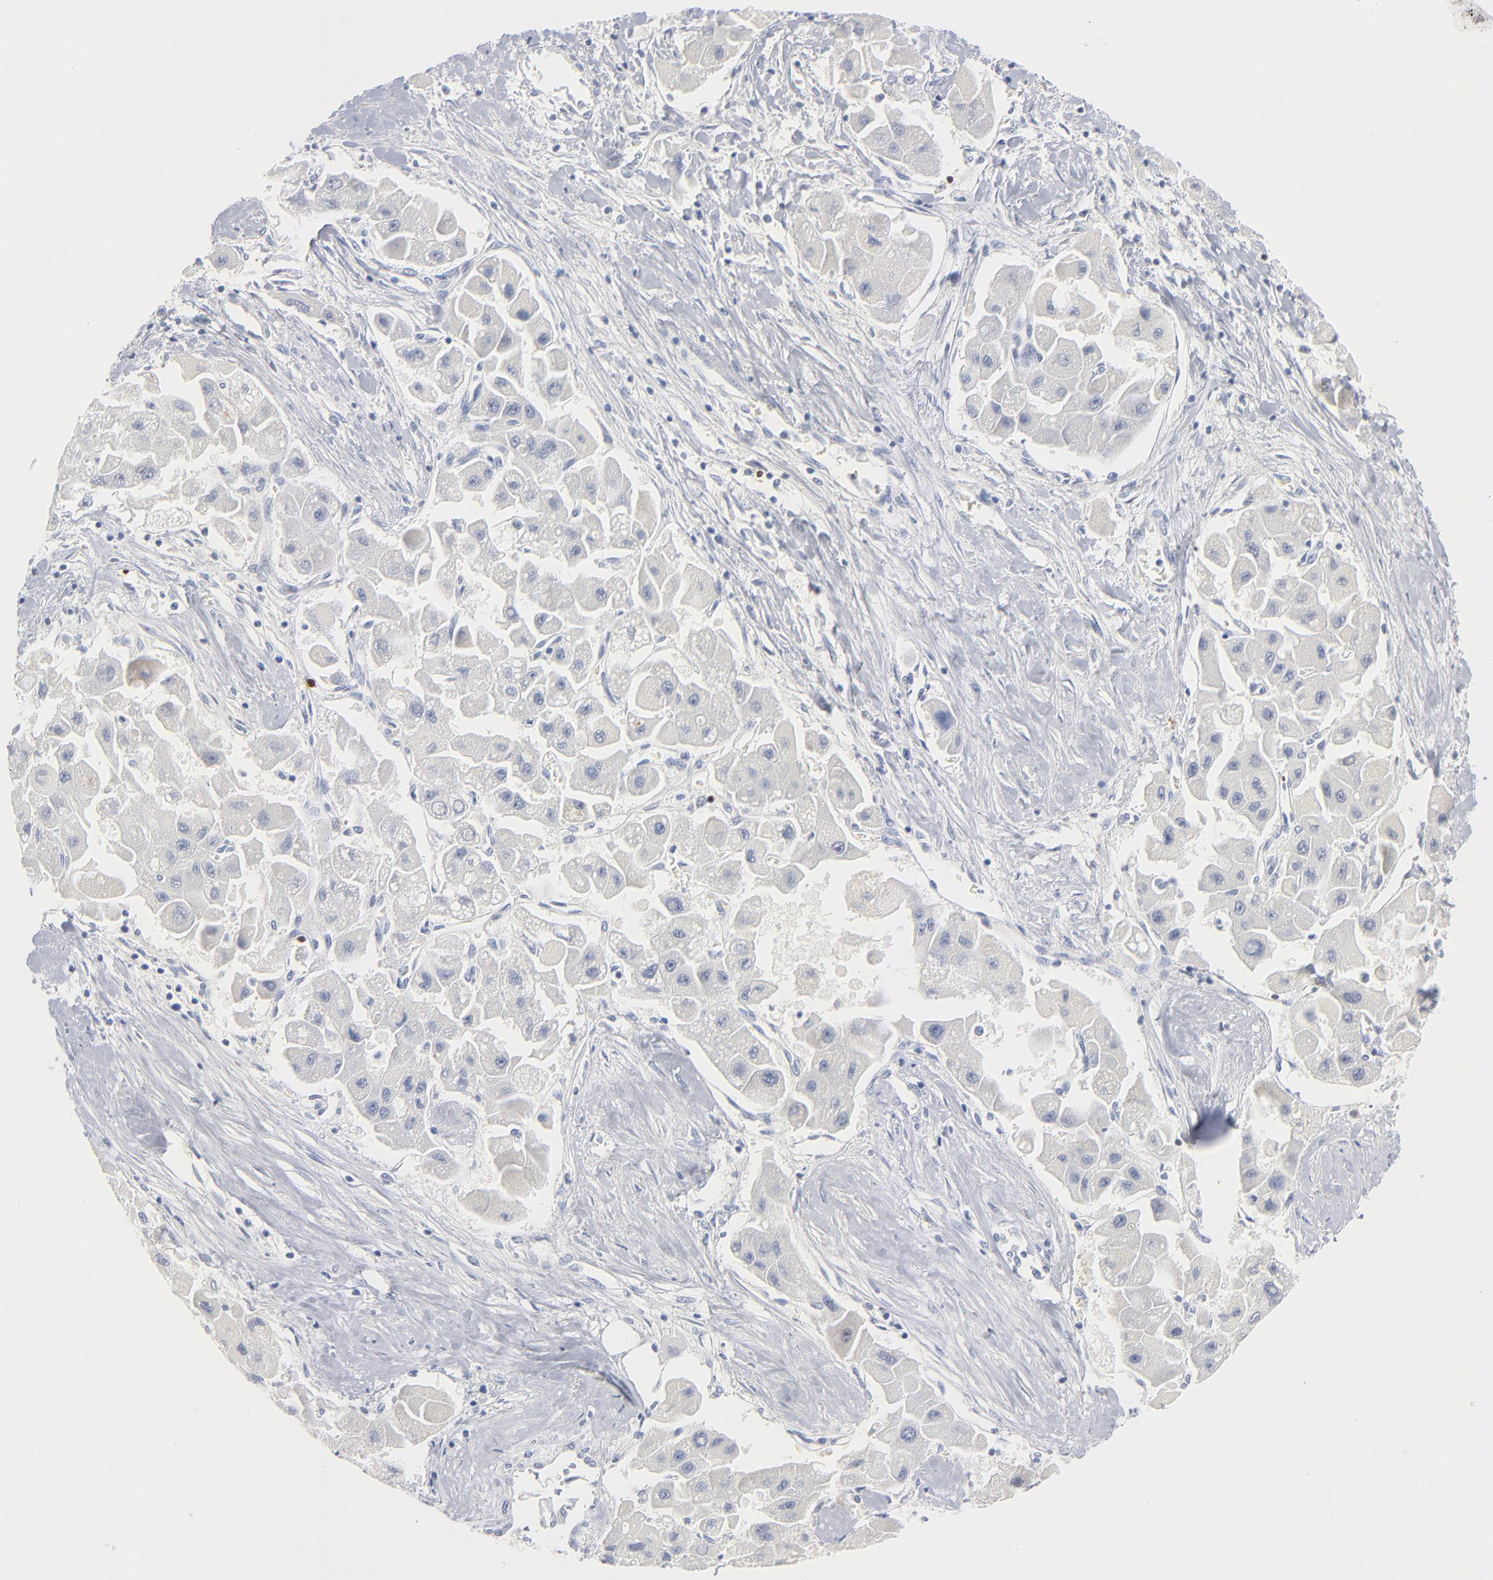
{"staining": {"intensity": "negative", "quantity": "none", "location": "none"}, "tissue": "liver cancer", "cell_type": "Tumor cells", "image_type": "cancer", "snomed": [{"axis": "morphology", "description": "Carcinoma, Hepatocellular, NOS"}, {"axis": "topography", "description": "Liver"}], "caption": "A high-resolution image shows immunohistochemistry staining of liver hepatocellular carcinoma, which demonstrates no significant staining in tumor cells.", "gene": "GZMB", "patient": {"sex": "male", "age": 24}}